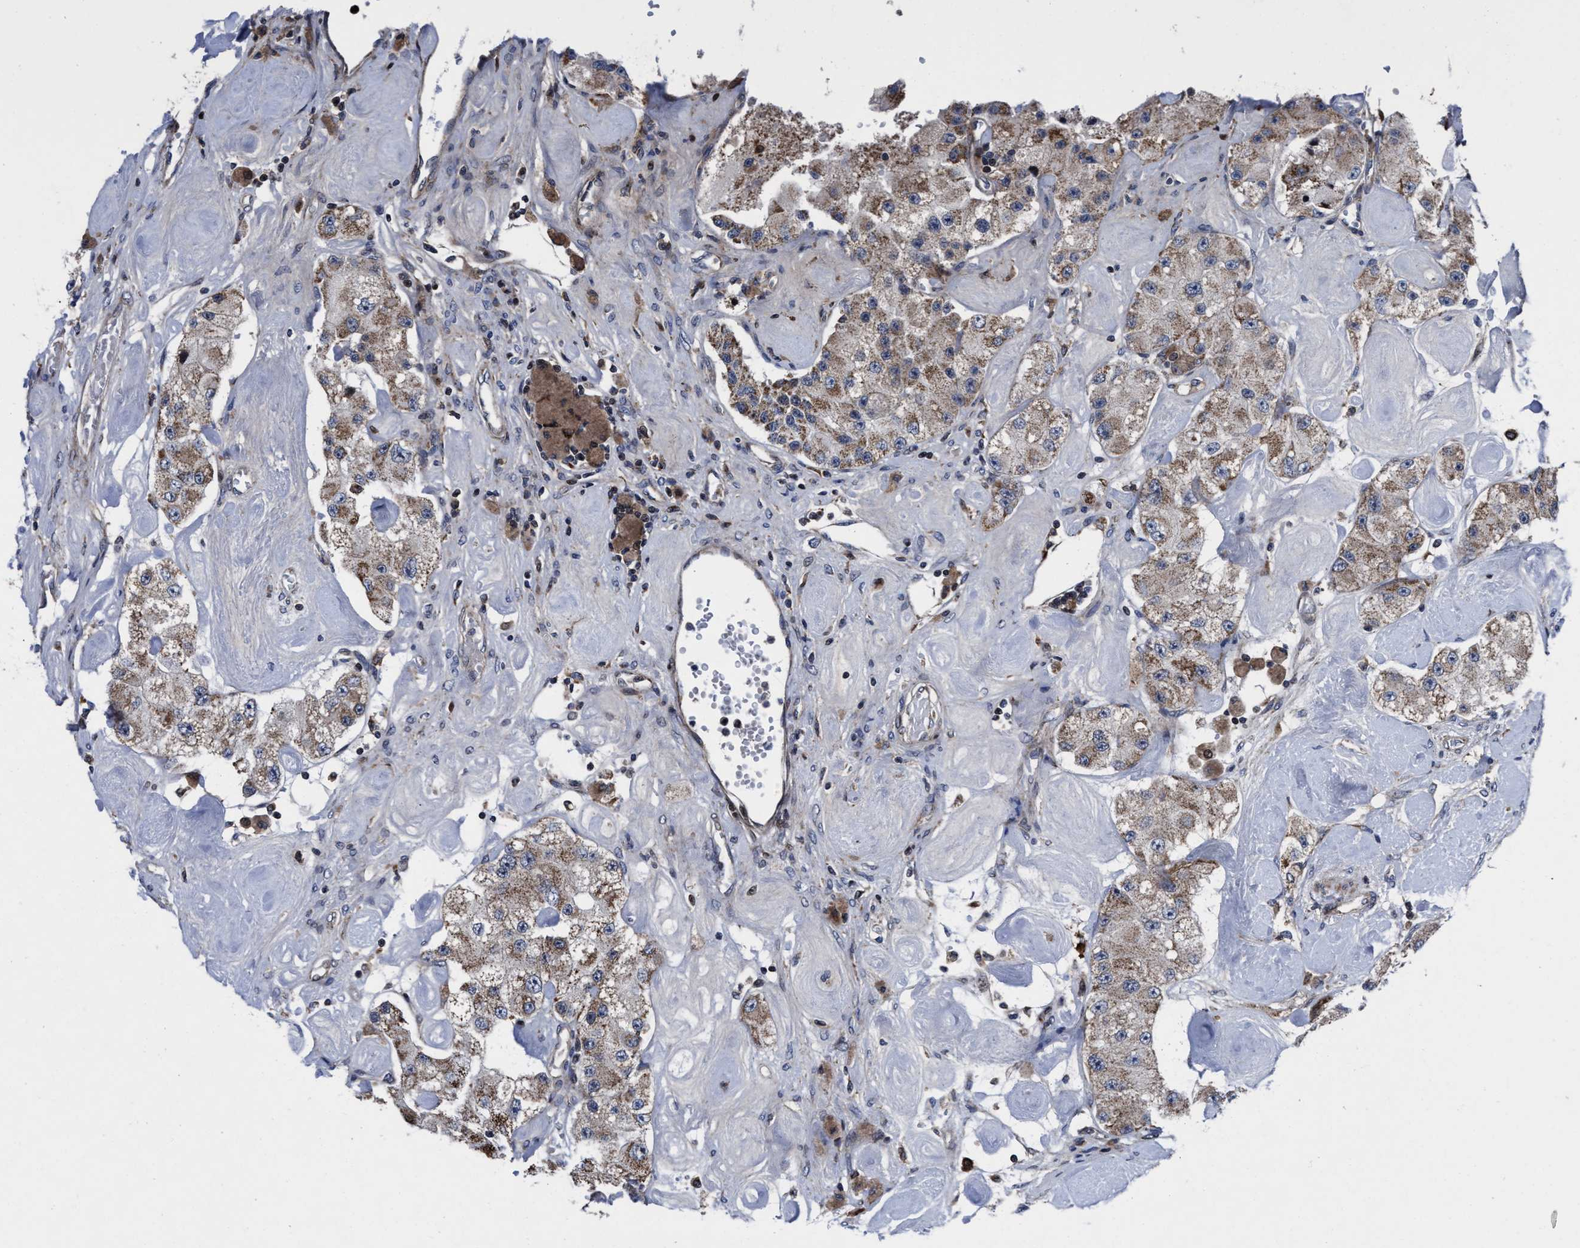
{"staining": {"intensity": "weak", "quantity": ">75%", "location": "cytoplasmic/membranous"}, "tissue": "carcinoid", "cell_type": "Tumor cells", "image_type": "cancer", "snomed": [{"axis": "morphology", "description": "Carcinoid, malignant, NOS"}, {"axis": "topography", "description": "Pancreas"}], "caption": "A brown stain labels weak cytoplasmic/membranous positivity of a protein in human carcinoid (malignant) tumor cells.", "gene": "MRPL50", "patient": {"sex": "male", "age": 41}}